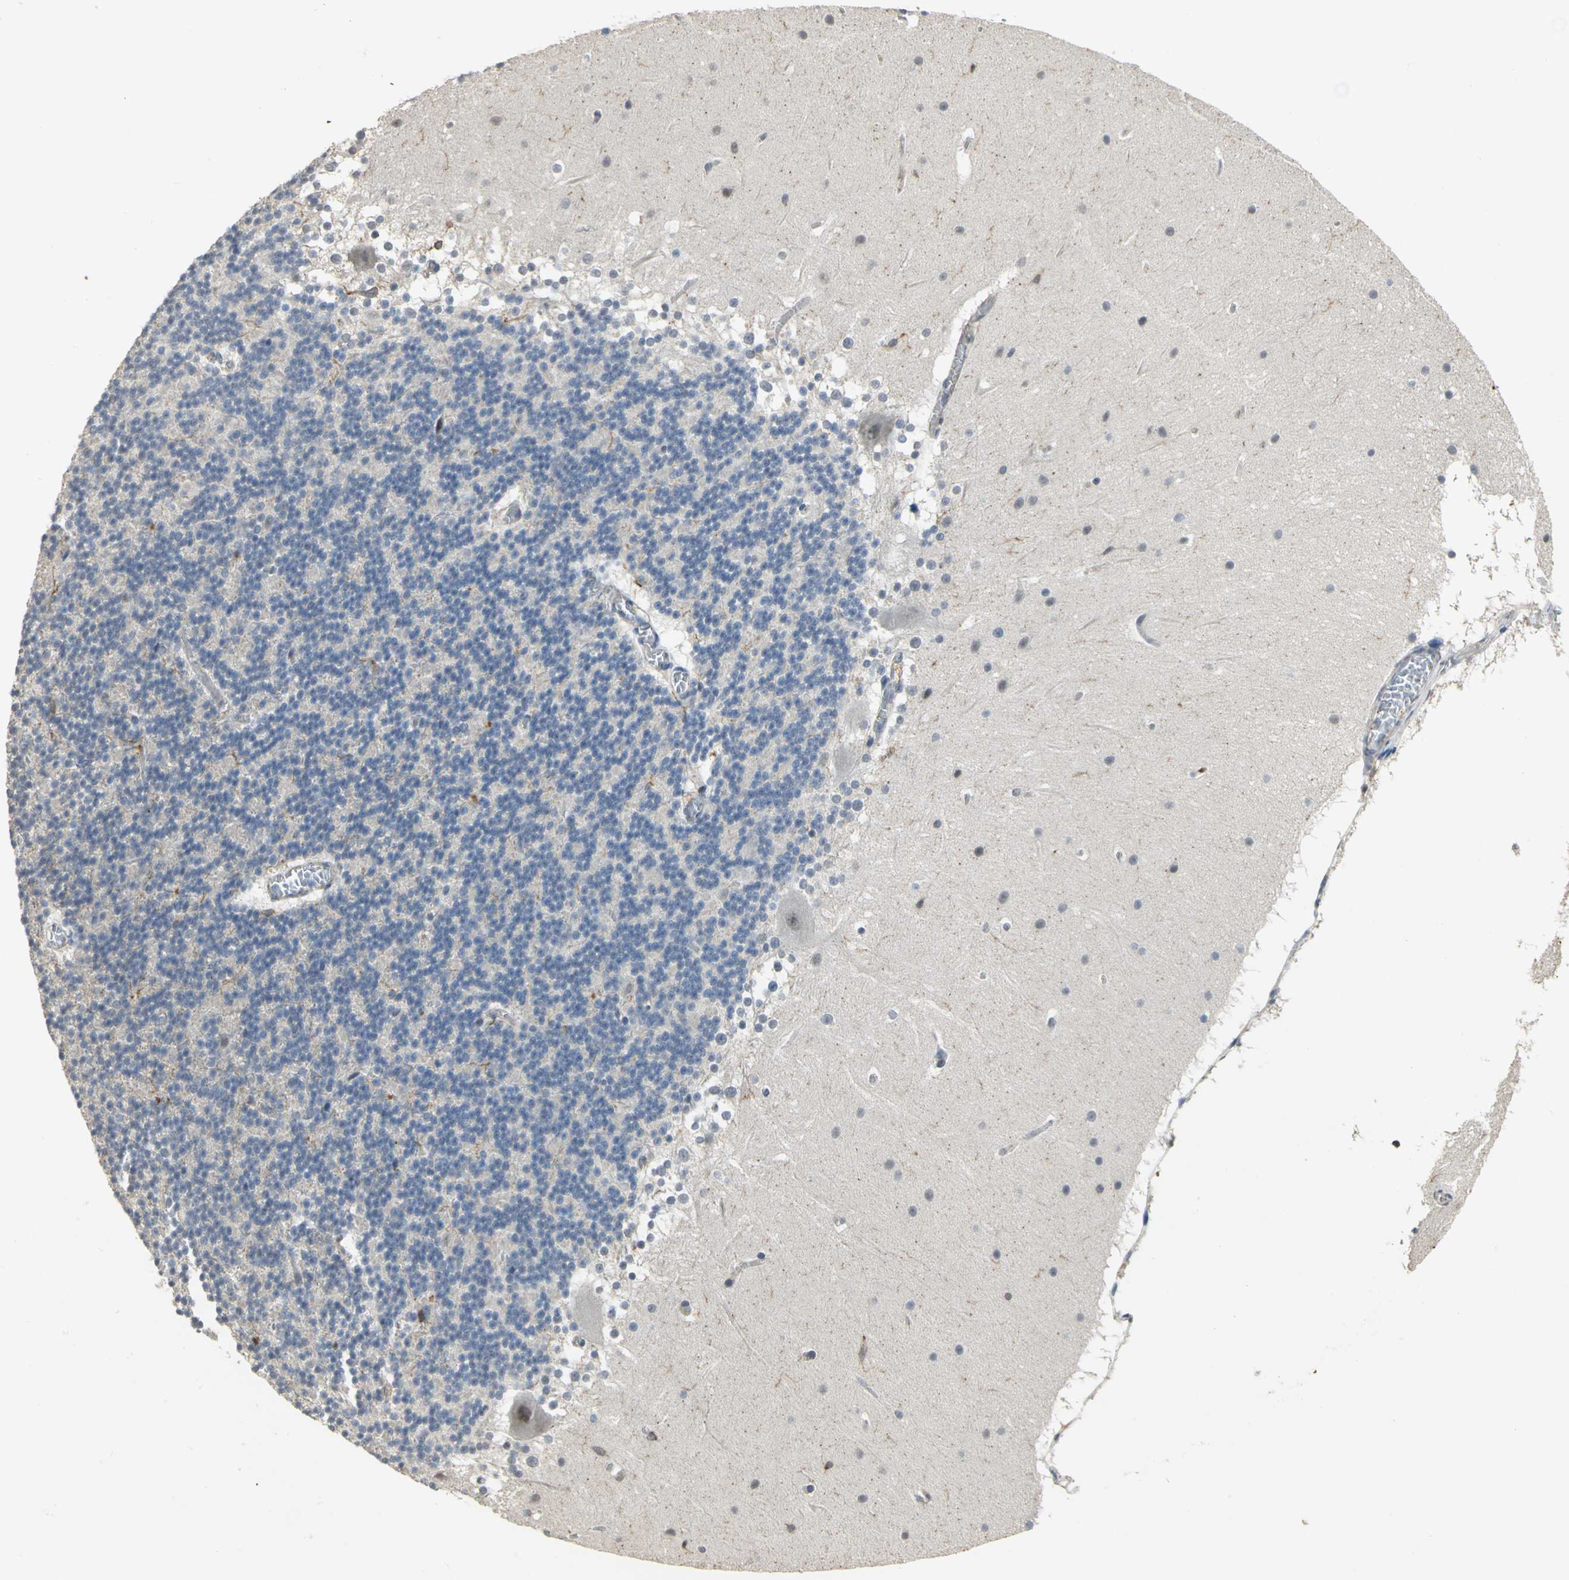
{"staining": {"intensity": "strong", "quantity": "<25%", "location": "cytoplasmic/membranous"}, "tissue": "cerebellum", "cell_type": "Cells in granular layer", "image_type": "normal", "snomed": [{"axis": "morphology", "description": "Normal tissue, NOS"}, {"axis": "topography", "description": "Cerebellum"}], "caption": "IHC of normal cerebellum displays medium levels of strong cytoplasmic/membranous positivity in about <25% of cells in granular layer. (DAB IHC with brightfield microscopy, high magnification).", "gene": "SKAP2", "patient": {"sex": "female", "age": 19}}